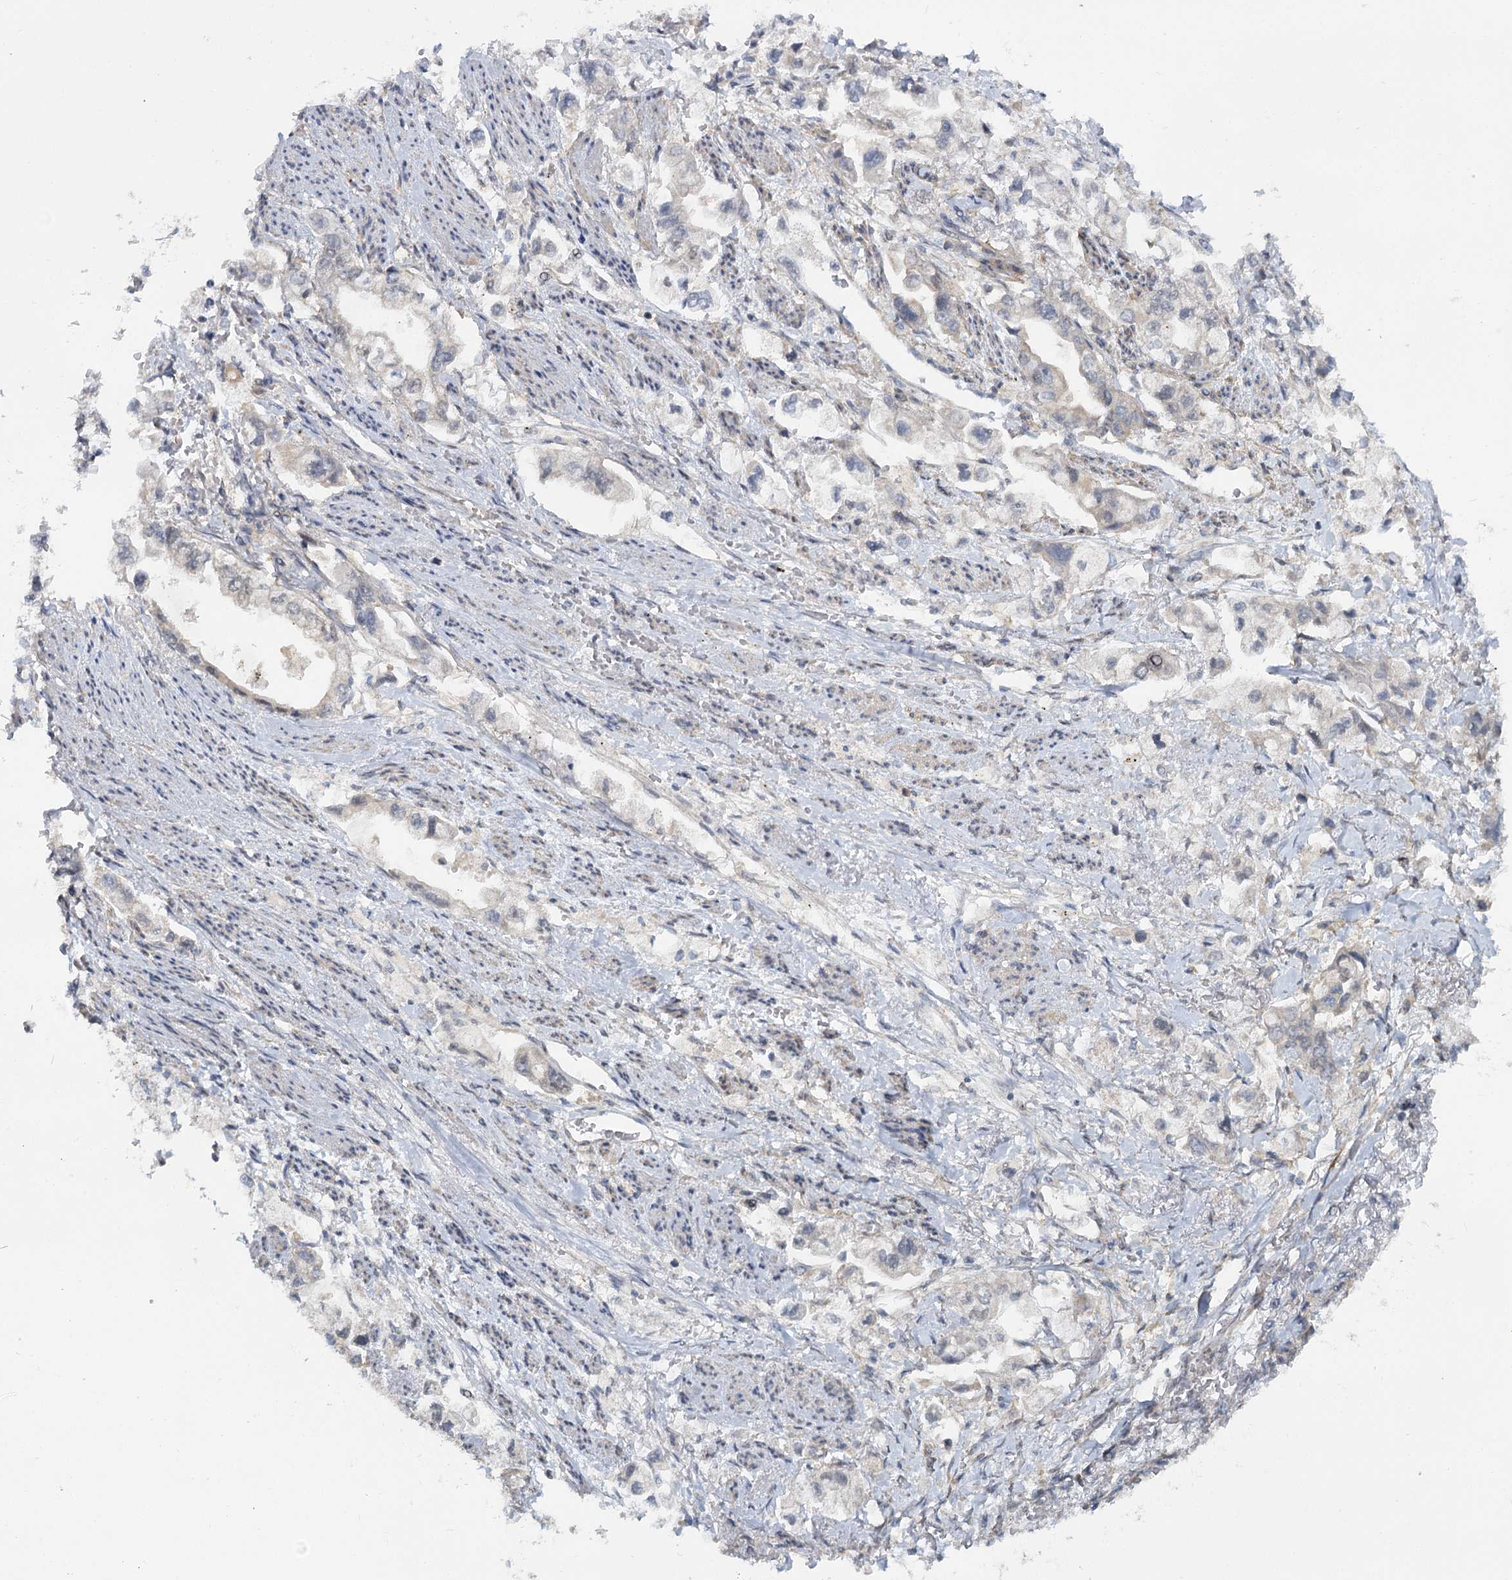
{"staining": {"intensity": "negative", "quantity": "none", "location": "none"}, "tissue": "stomach cancer", "cell_type": "Tumor cells", "image_type": "cancer", "snomed": [{"axis": "morphology", "description": "Adenocarcinoma, NOS"}, {"axis": "topography", "description": "Stomach"}], "caption": "This is an immunohistochemistry micrograph of human stomach adenocarcinoma. There is no staining in tumor cells.", "gene": "TBC1D9B", "patient": {"sex": "male", "age": 62}}